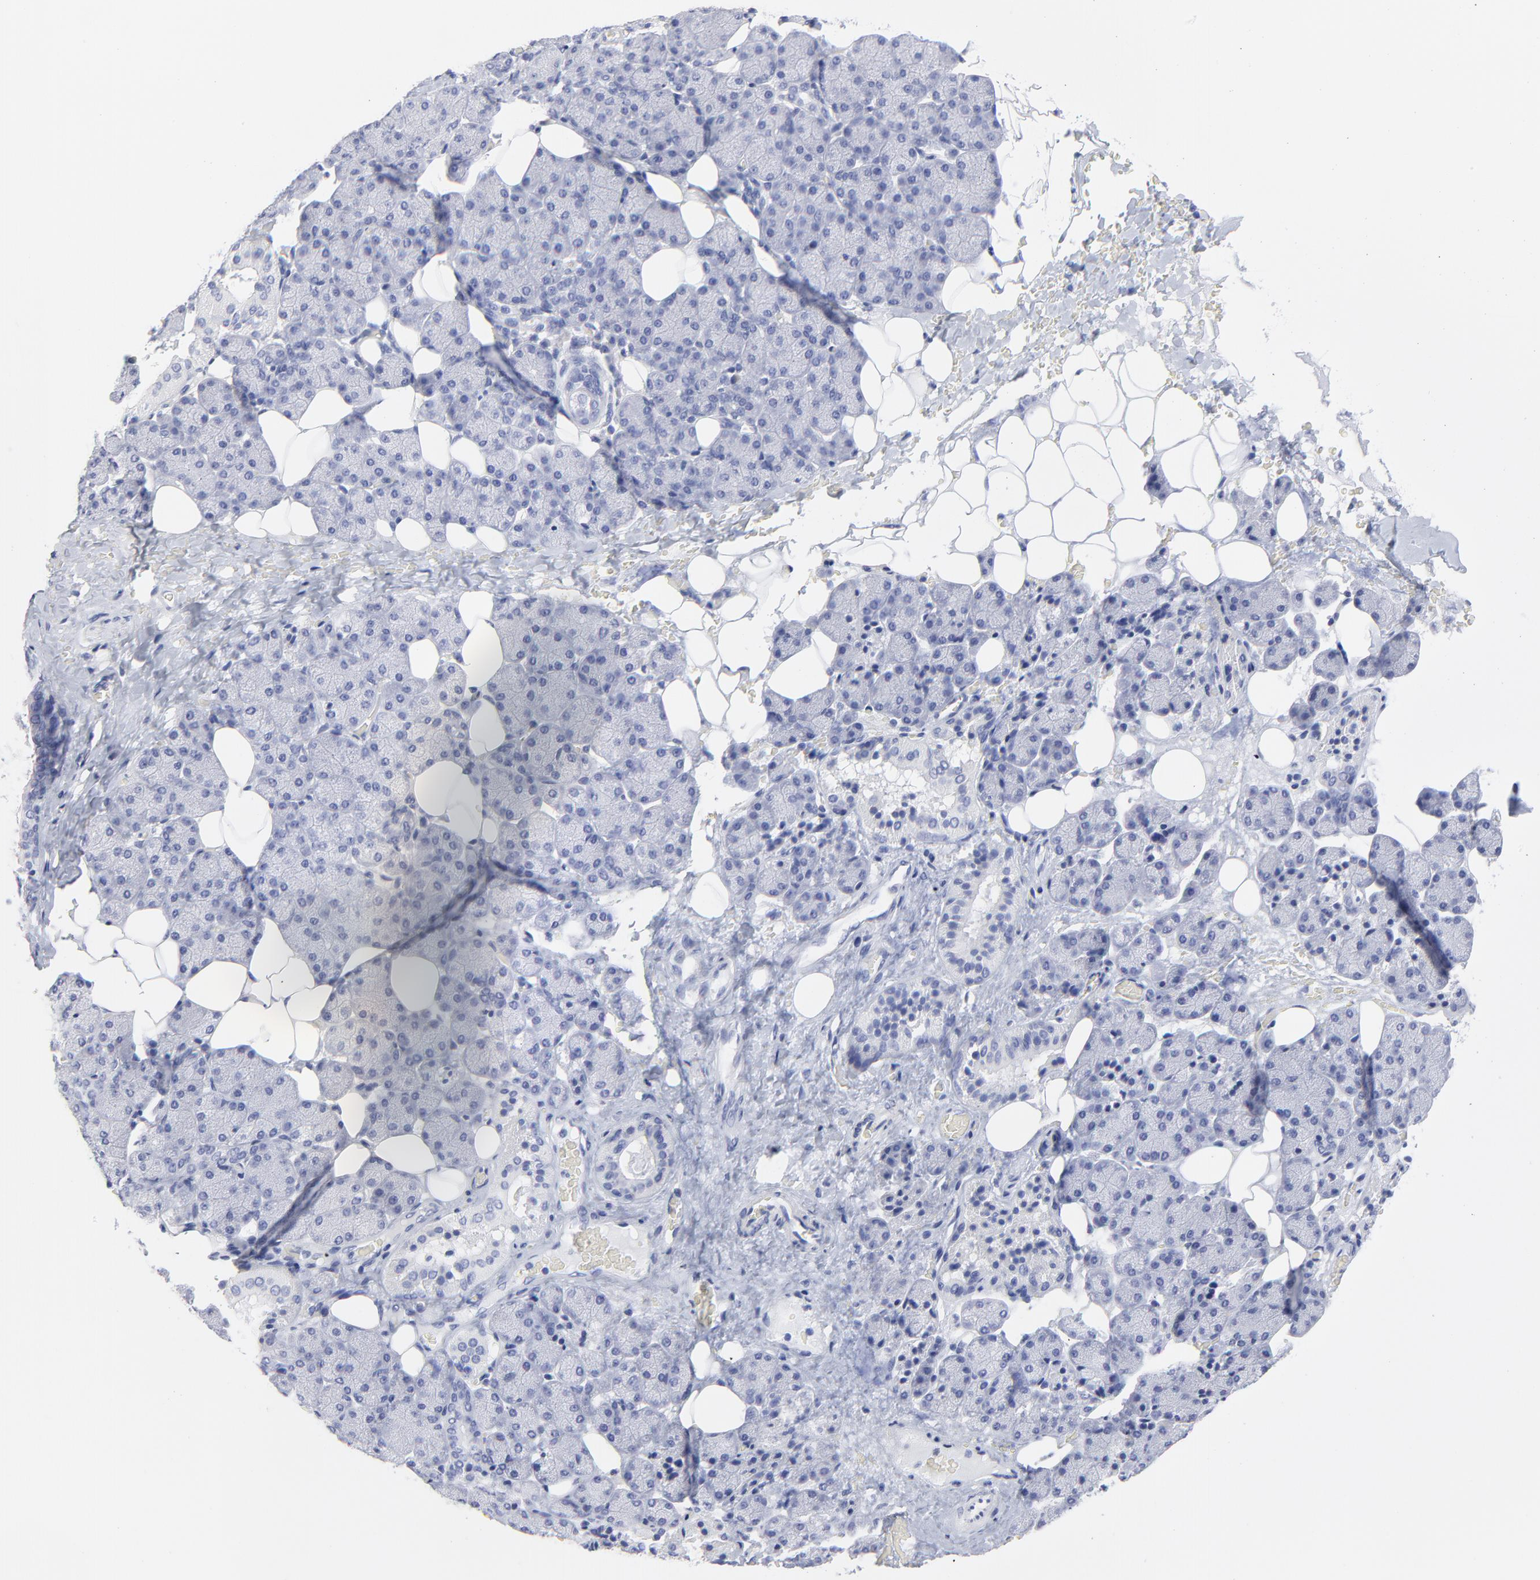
{"staining": {"intensity": "negative", "quantity": "none", "location": "none"}, "tissue": "salivary gland", "cell_type": "Glandular cells", "image_type": "normal", "snomed": [{"axis": "morphology", "description": "Normal tissue, NOS"}, {"axis": "topography", "description": "Lymph node"}, {"axis": "topography", "description": "Salivary gland"}], "caption": "Glandular cells show no significant protein positivity in benign salivary gland. The staining is performed using DAB (3,3'-diaminobenzidine) brown chromogen with nuclei counter-stained in using hematoxylin.", "gene": "DUSP9", "patient": {"sex": "male", "age": 8}}